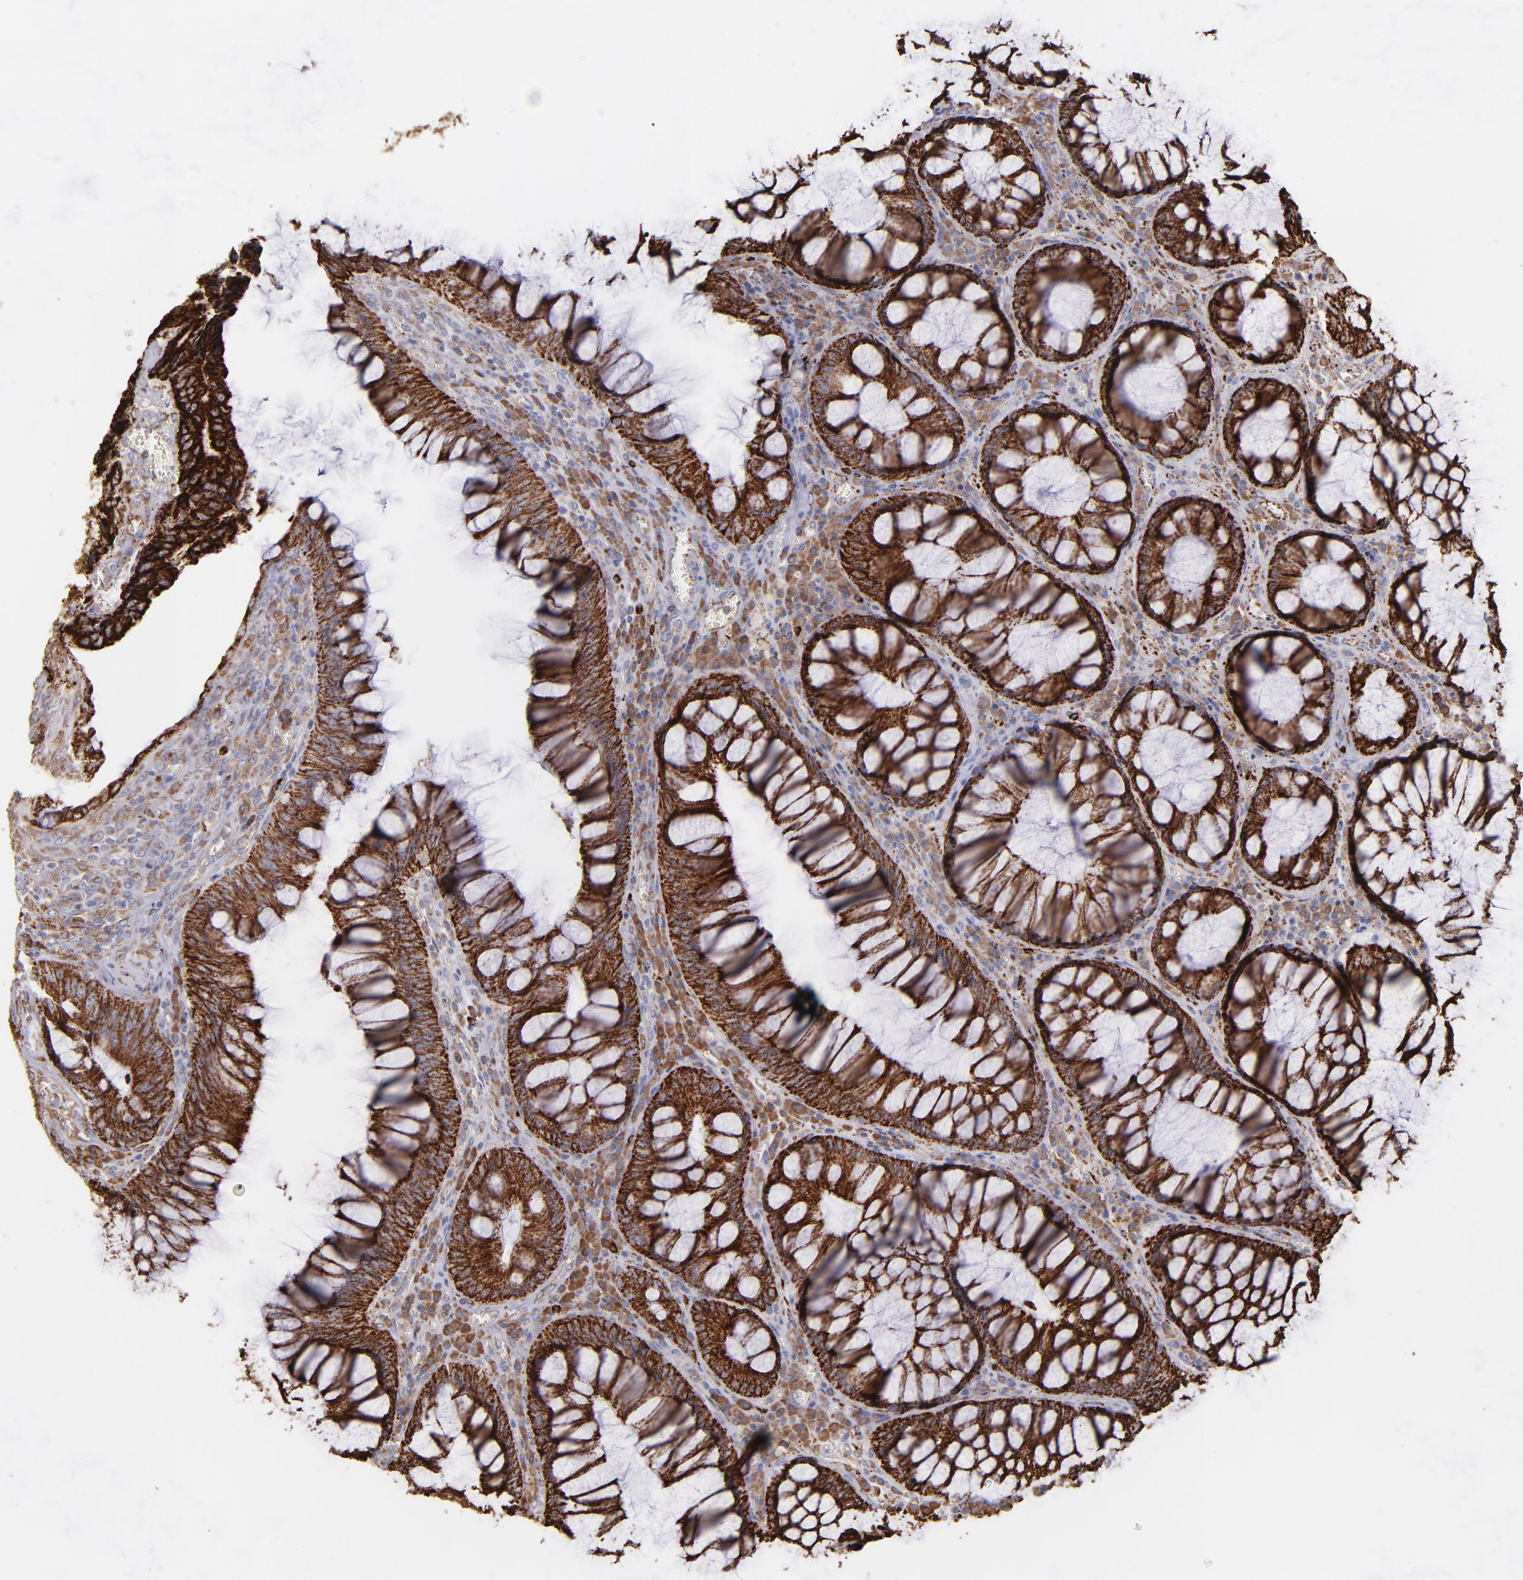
{"staining": {"intensity": "strong", "quantity": ">75%", "location": "cytoplasmic/membranous"}, "tissue": "colorectal cancer", "cell_type": "Tumor cells", "image_type": "cancer", "snomed": [{"axis": "morphology", "description": "Adenocarcinoma, NOS"}, {"axis": "topography", "description": "Colon"}], "caption": "Colorectal cancer stained with immunohistochemistry displays strong cytoplasmic/membranous staining in approximately >75% of tumor cells. The staining is performed using DAB brown chromogen to label protein expression. The nuclei are counter-stained blue using hematoxylin.", "gene": "MAOB", "patient": {"sex": "male", "age": 72}}